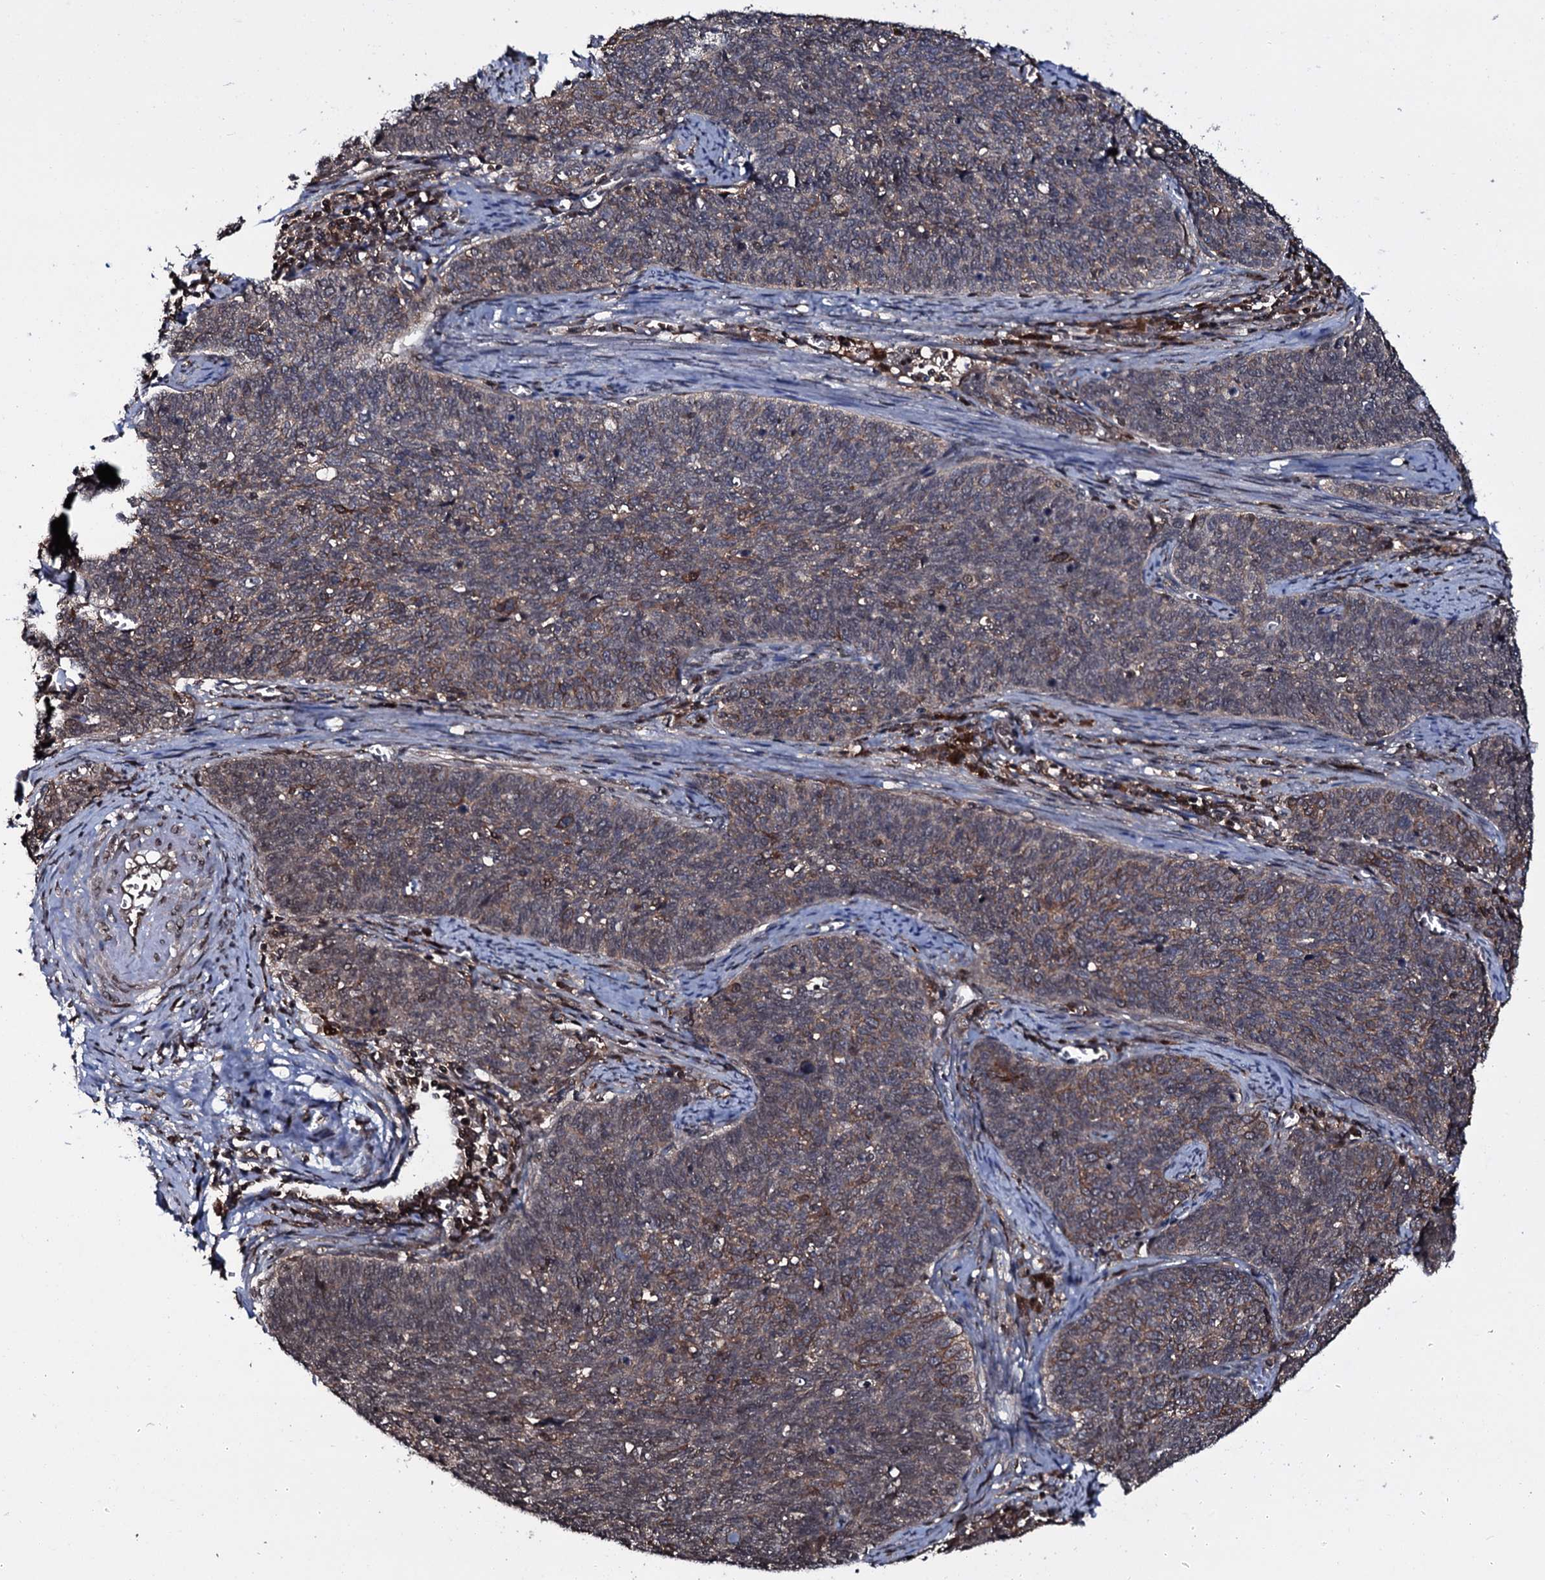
{"staining": {"intensity": "weak", "quantity": "25%-75%", "location": "cytoplasmic/membranous"}, "tissue": "cervical cancer", "cell_type": "Tumor cells", "image_type": "cancer", "snomed": [{"axis": "morphology", "description": "Squamous cell carcinoma, NOS"}, {"axis": "topography", "description": "Cervix"}], "caption": "Immunohistochemical staining of human cervical cancer exhibits low levels of weak cytoplasmic/membranous protein staining in approximately 25%-75% of tumor cells.", "gene": "HDDC3", "patient": {"sex": "female", "age": 39}}